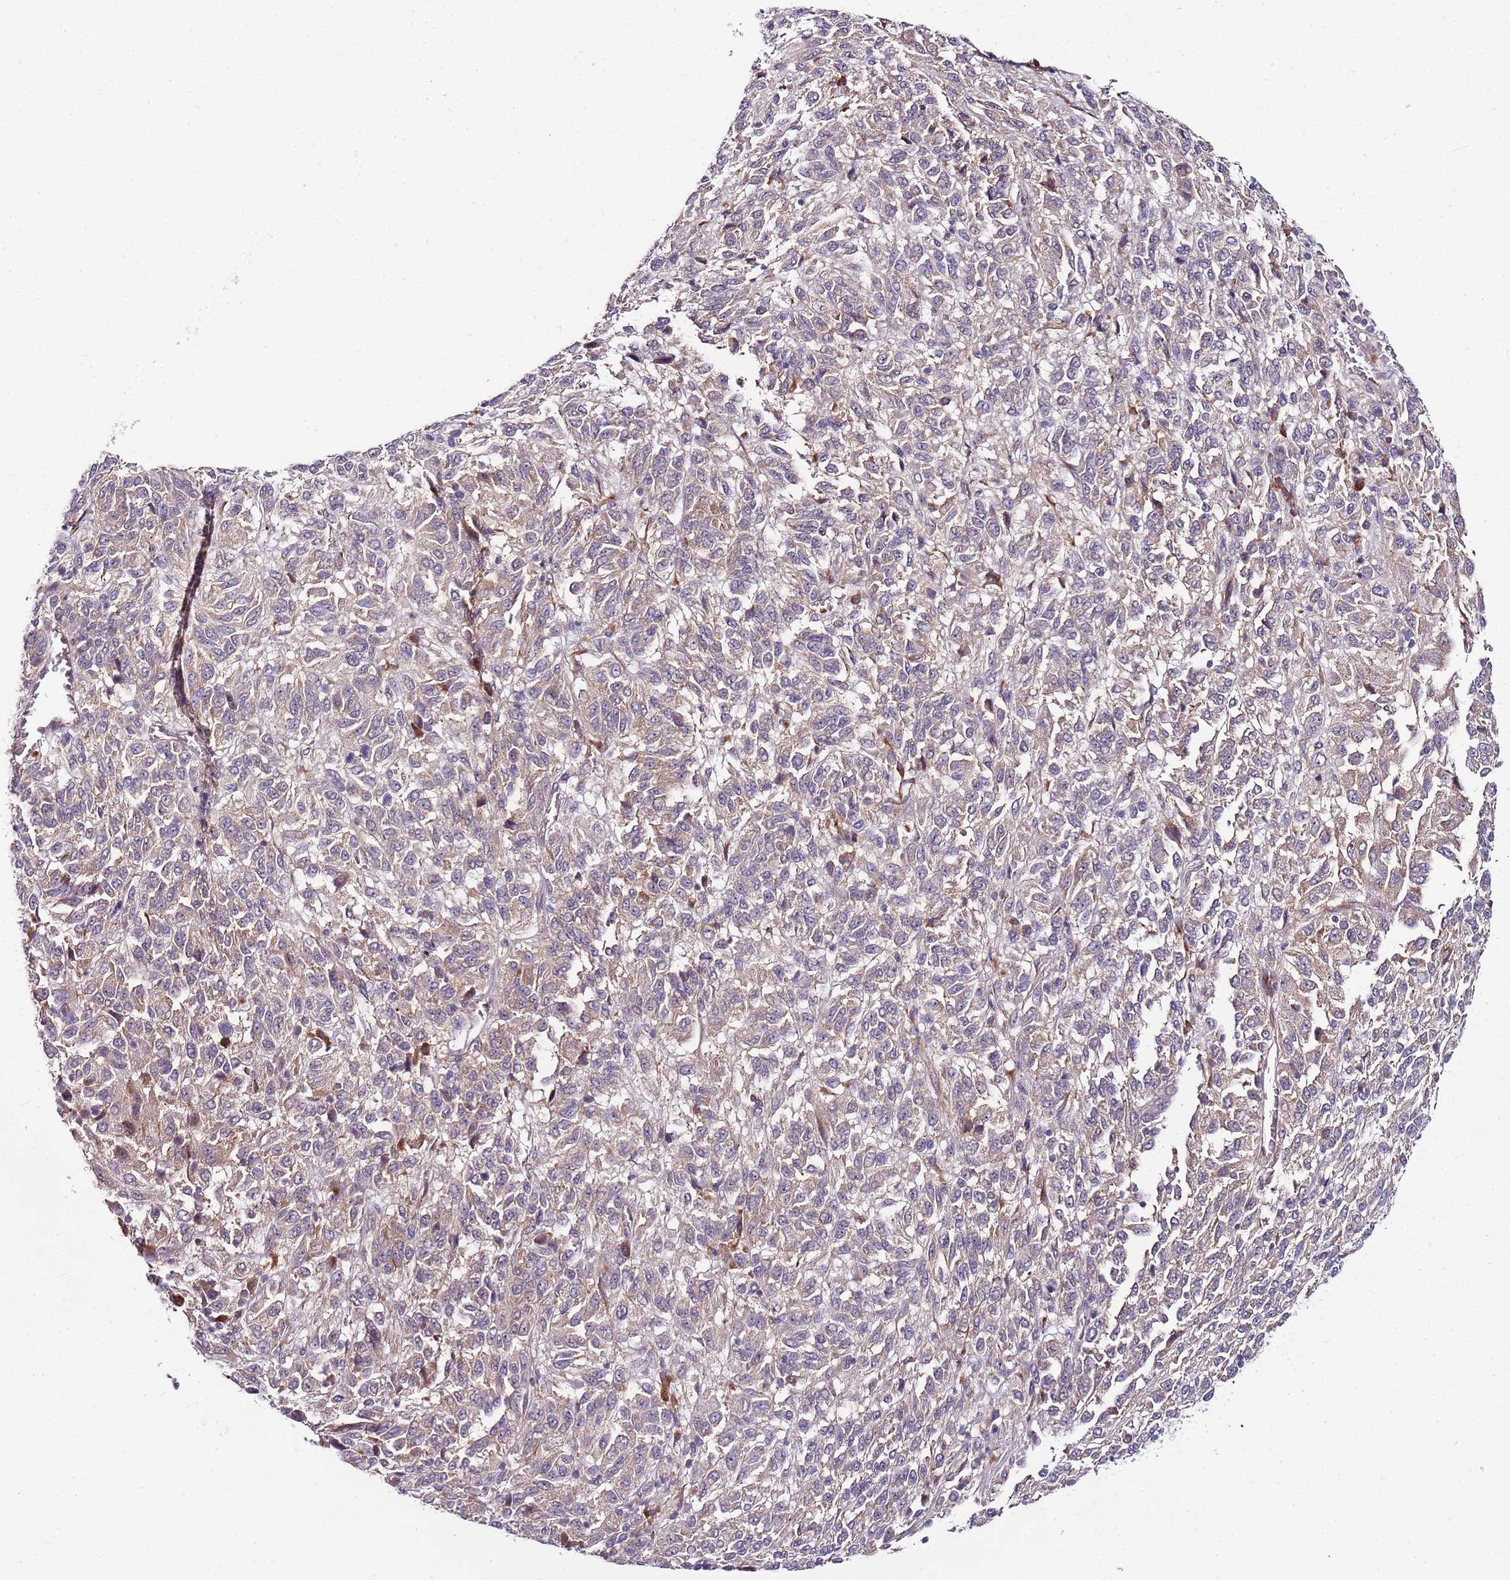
{"staining": {"intensity": "weak", "quantity": ">75%", "location": "cytoplasmic/membranous"}, "tissue": "melanoma", "cell_type": "Tumor cells", "image_type": "cancer", "snomed": [{"axis": "morphology", "description": "Malignant melanoma, Metastatic site"}, {"axis": "topography", "description": "Lung"}], "caption": "A brown stain labels weak cytoplasmic/membranous expression of a protein in melanoma tumor cells.", "gene": "FBXL22", "patient": {"sex": "male", "age": 64}}